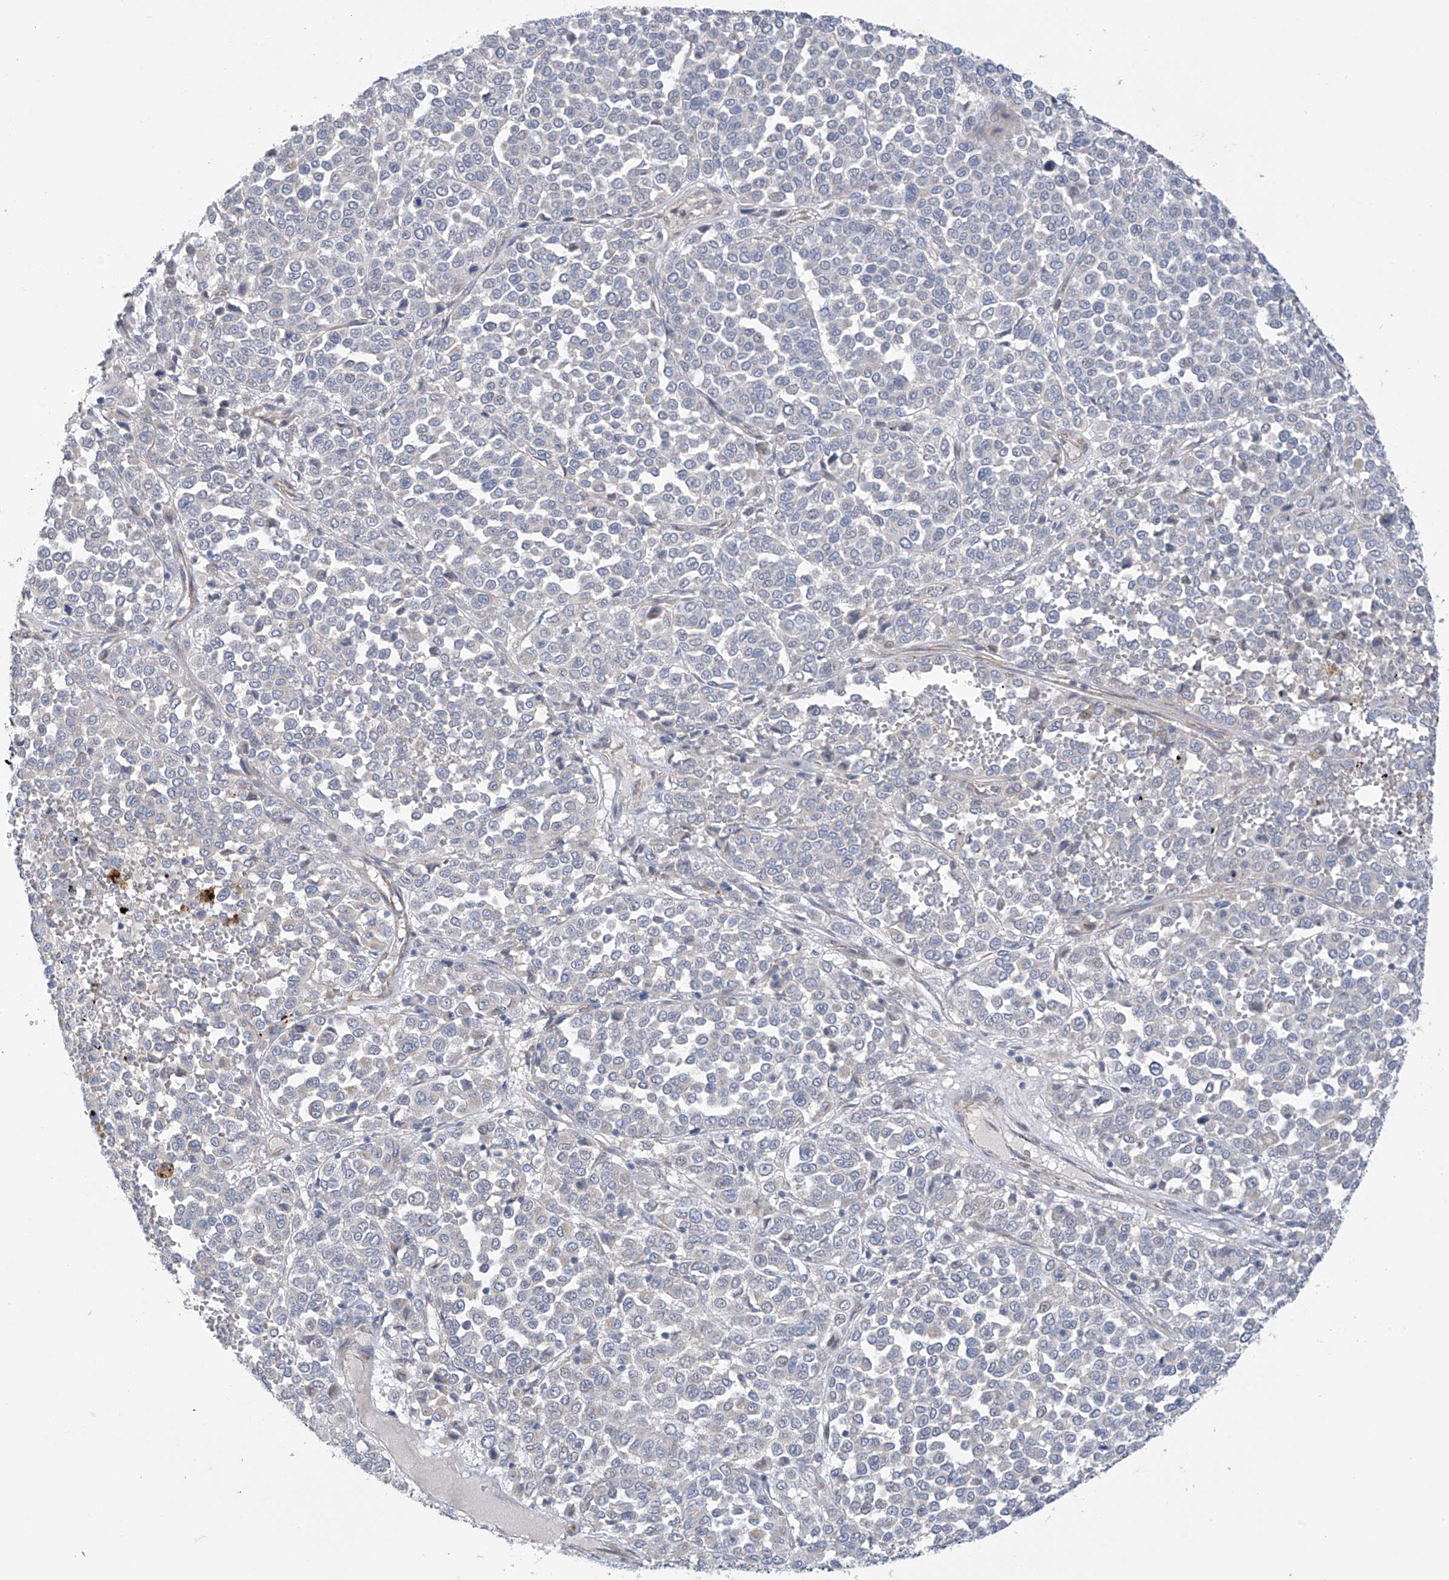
{"staining": {"intensity": "negative", "quantity": "none", "location": "none"}, "tissue": "melanoma", "cell_type": "Tumor cells", "image_type": "cancer", "snomed": [{"axis": "morphology", "description": "Malignant melanoma, Metastatic site"}, {"axis": "topography", "description": "Pancreas"}], "caption": "Immunohistochemistry (IHC) image of neoplastic tissue: human malignant melanoma (metastatic site) stained with DAB exhibits no significant protein positivity in tumor cells.", "gene": "ZNF641", "patient": {"sex": "female", "age": 30}}